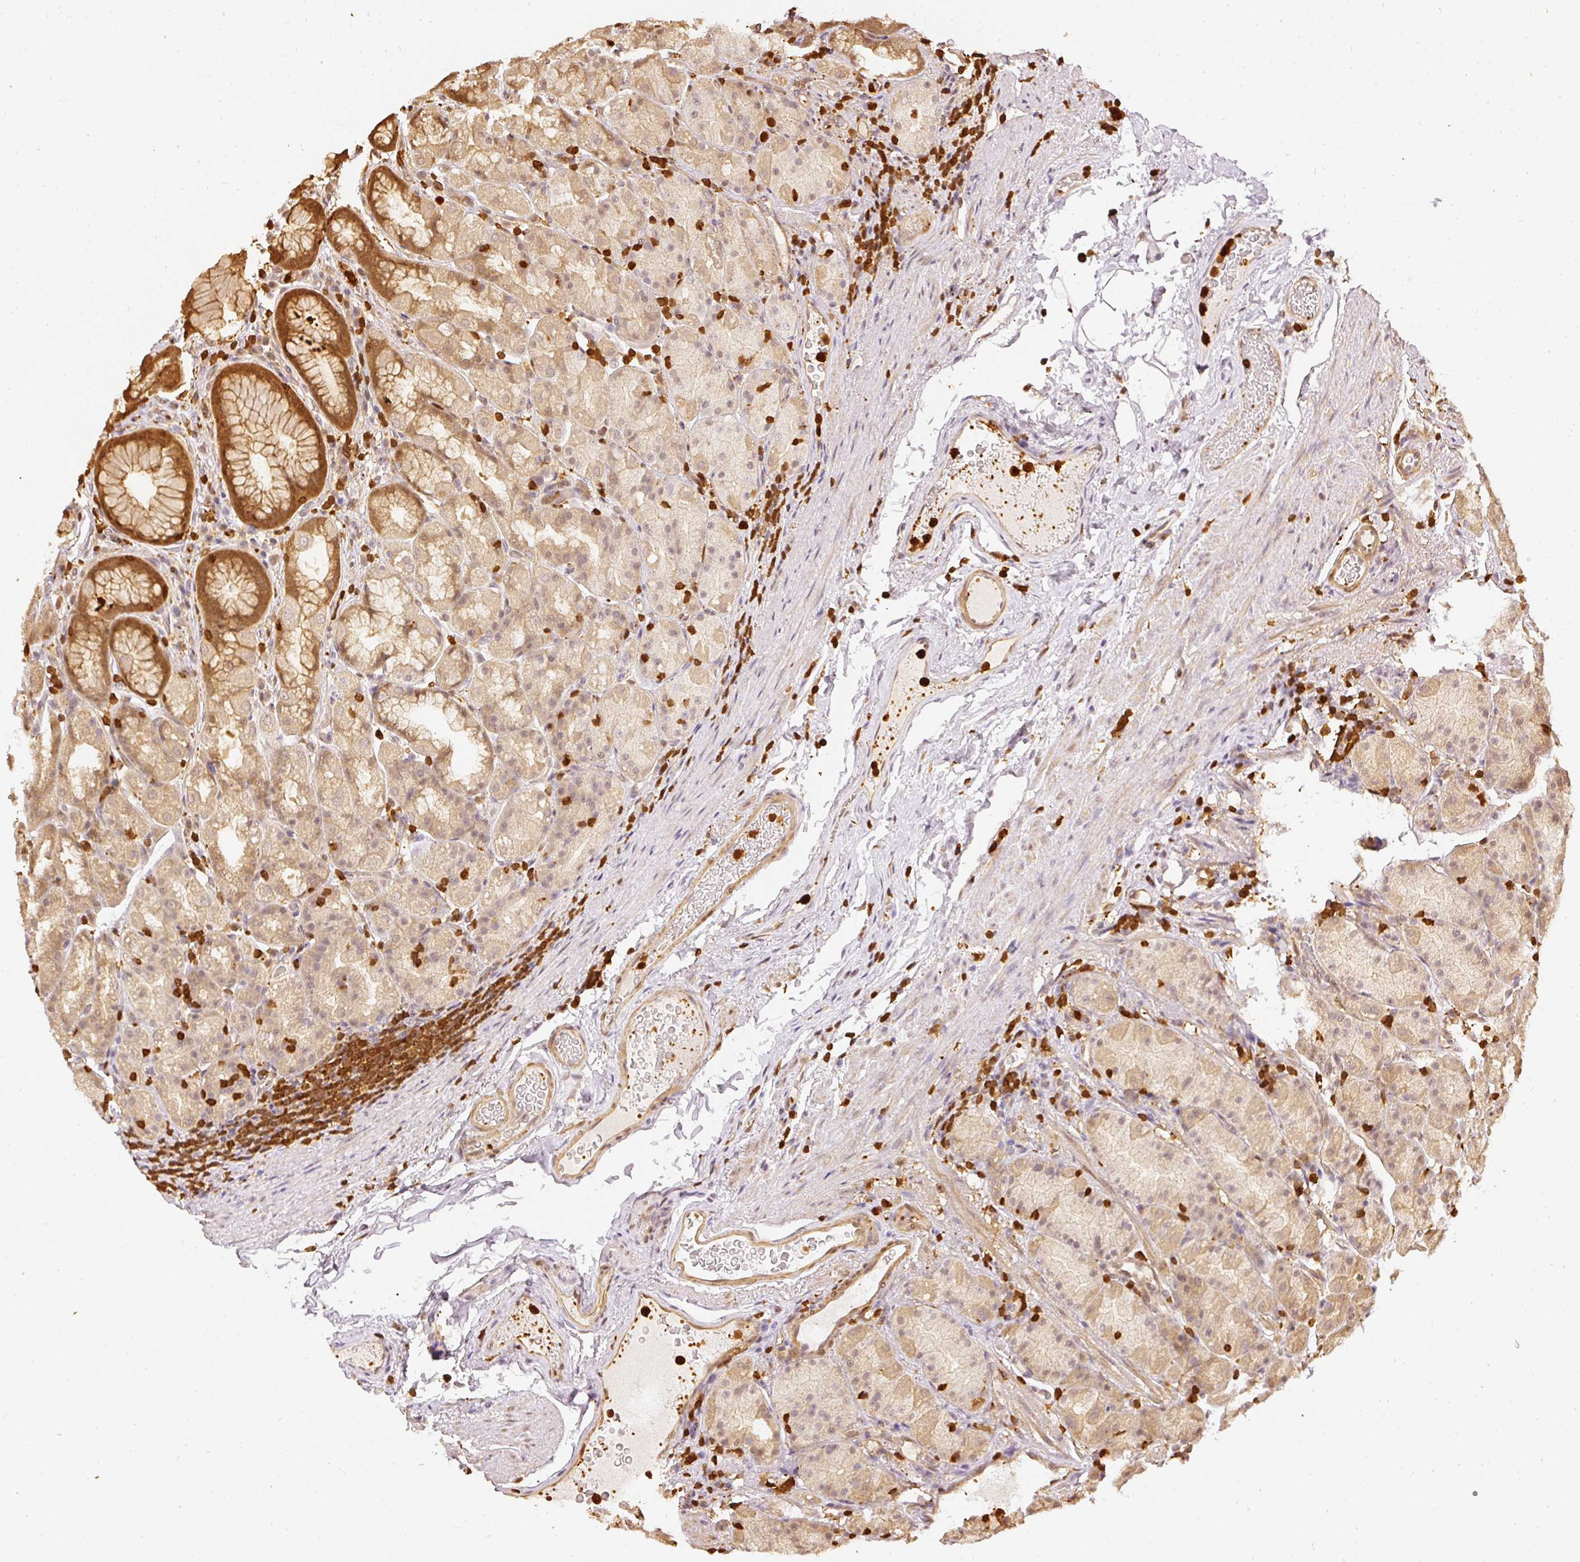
{"staining": {"intensity": "strong", "quantity": "25%-75%", "location": "cytoplasmic/membranous,nuclear"}, "tissue": "stomach", "cell_type": "Glandular cells", "image_type": "normal", "snomed": [{"axis": "morphology", "description": "Normal tissue, NOS"}, {"axis": "topography", "description": "Stomach, upper"}, {"axis": "topography", "description": "Stomach"}], "caption": "Immunohistochemistry histopathology image of benign stomach stained for a protein (brown), which exhibits high levels of strong cytoplasmic/membranous,nuclear positivity in approximately 25%-75% of glandular cells.", "gene": "PFN1", "patient": {"sex": "male", "age": 68}}